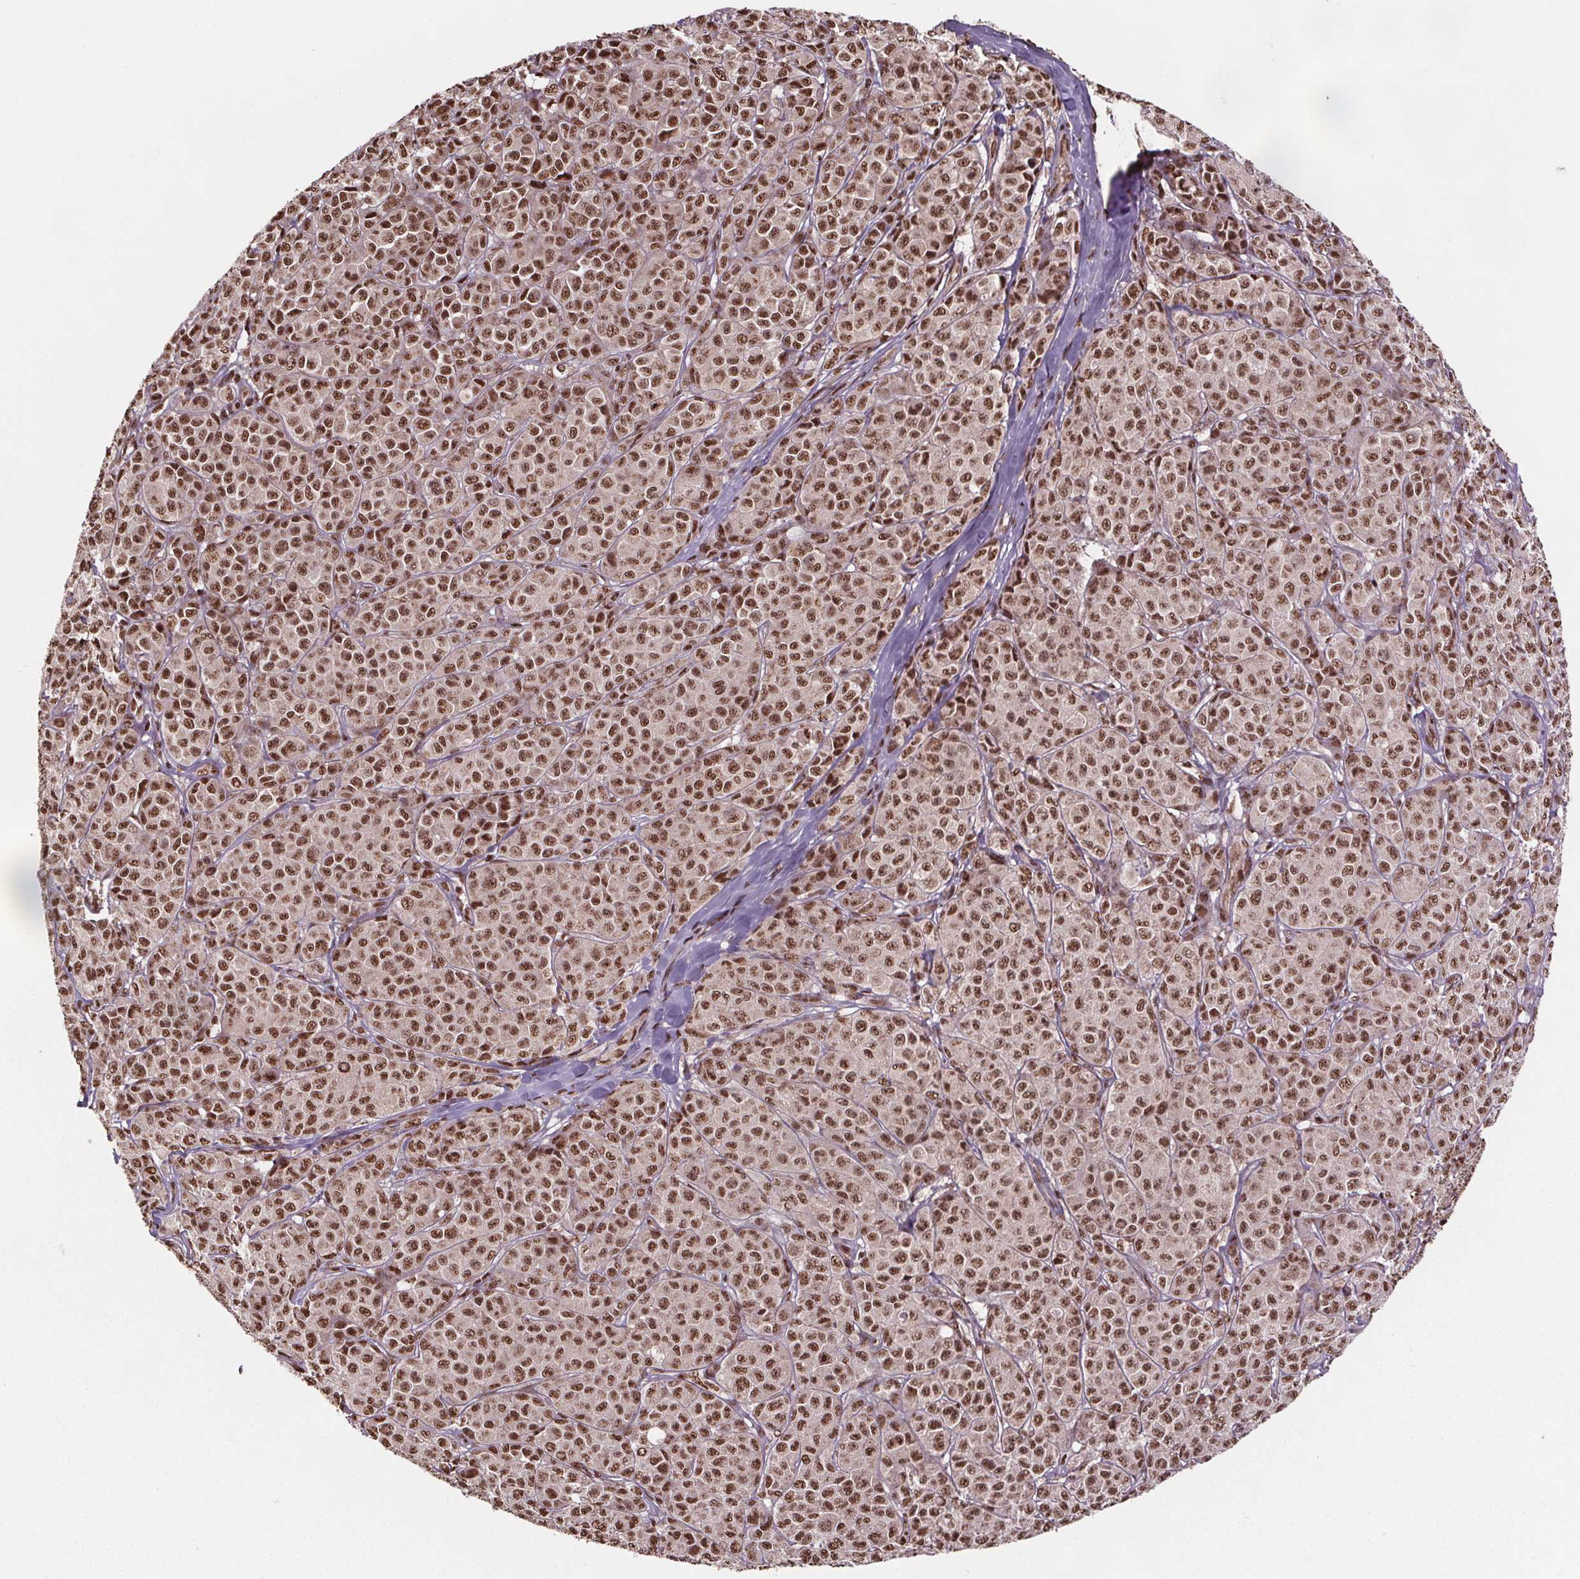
{"staining": {"intensity": "moderate", "quantity": ">75%", "location": "nuclear"}, "tissue": "melanoma", "cell_type": "Tumor cells", "image_type": "cancer", "snomed": [{"axis": "morphology", "description": "Malignant melanoma, NOS"}, {"axis": "topography", "description": "Skin"}], "caption": "Immunohistochemical staining of human melanoma demonstrates medium levels of moderate nuclear staining in about >75% of tumor cells. The staining is performed using DAB brown chromogen to label protein expression. The nuclei are counter-stained blue using hematoxylin.", "gene": "JARID2", "patient": {"sex": "male", "age": 89}}